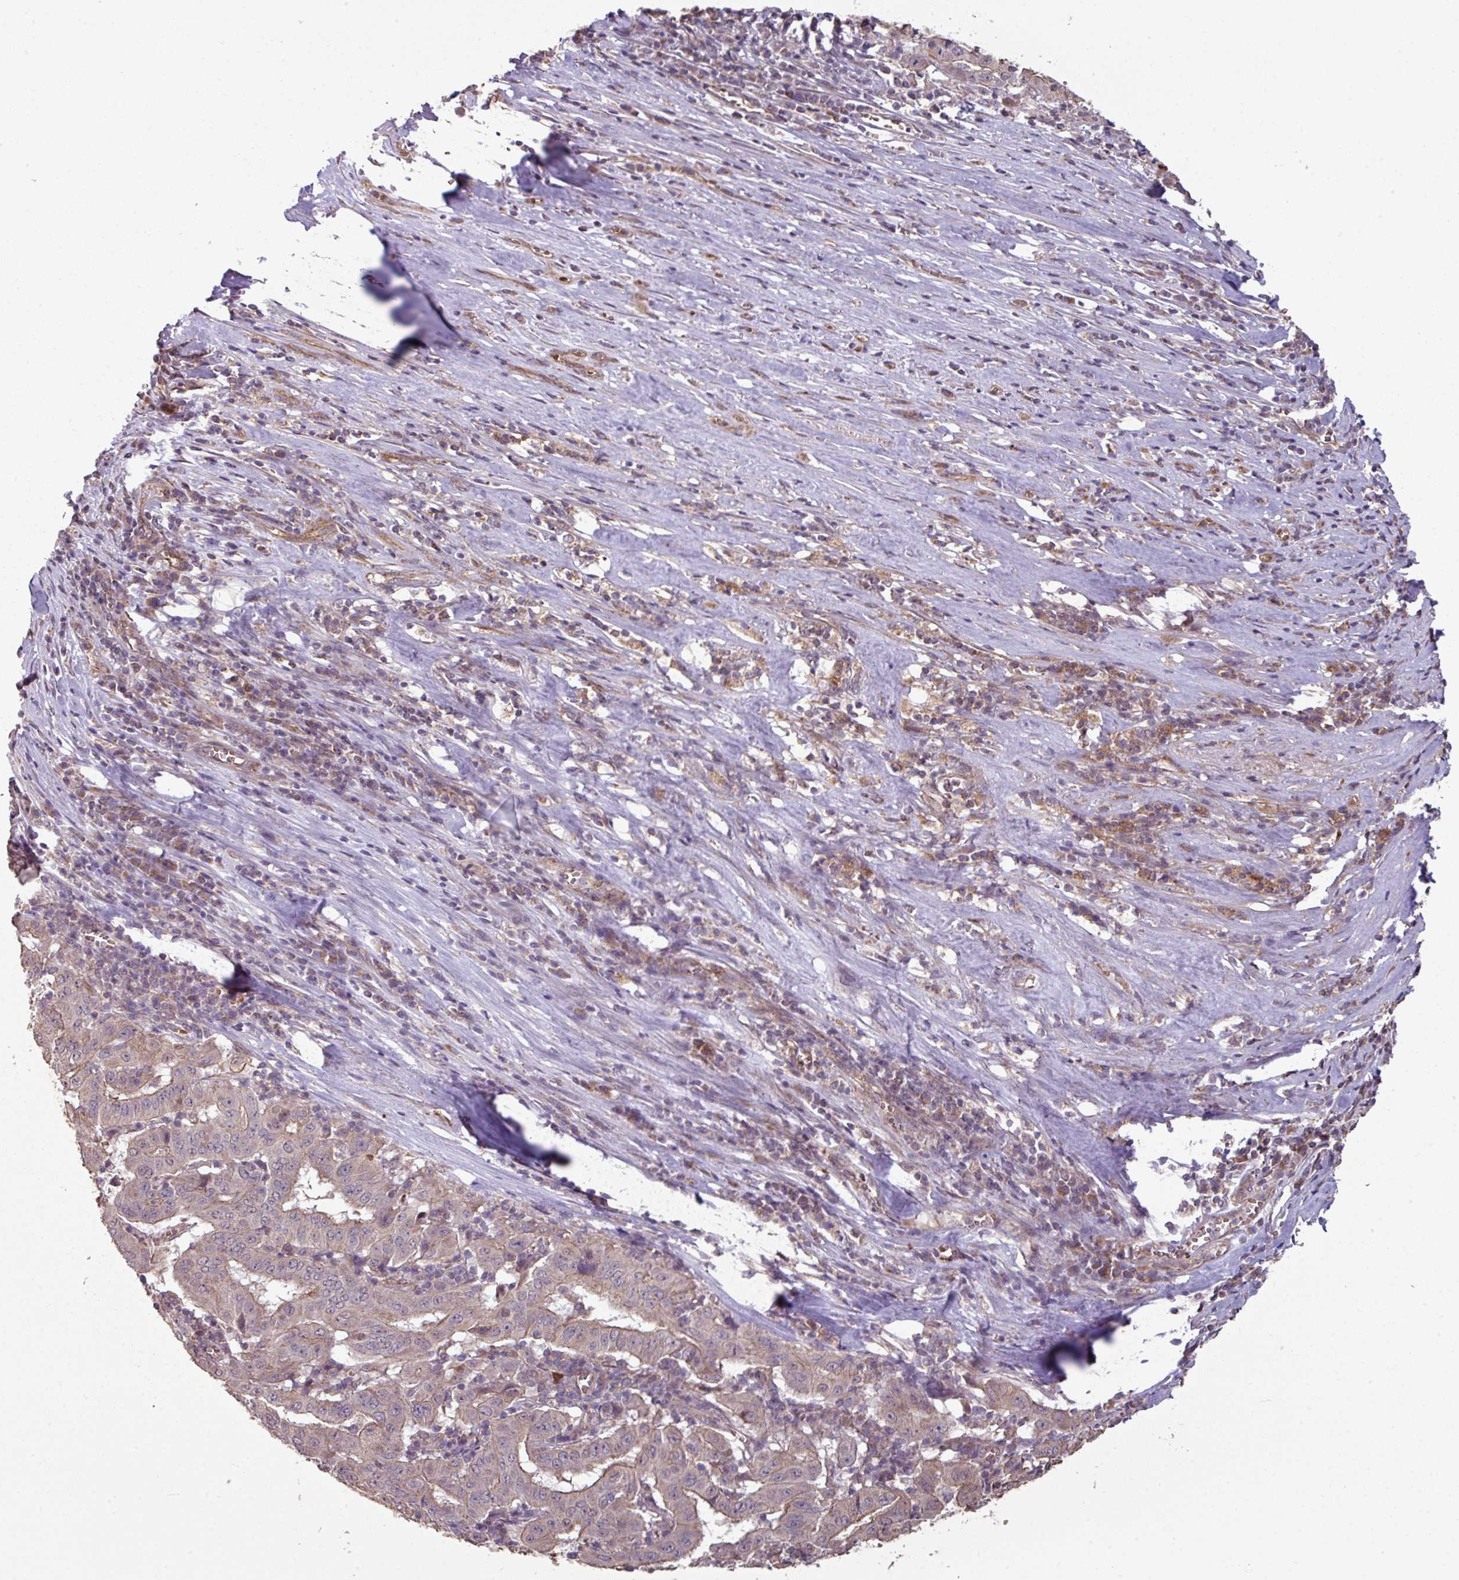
{"staining": {"intensity": "weak", "quantity": "<25%", "location": "cytoplasmic/membranous"}, "tissue": "pancreatic cancer", "cell_type": "Tumor cells", "image_type": "cancer", "snomed": [{"axis": "morphology", "description": "Adenocarcinoma, NOS"}, {"axis": "topography", "description": "Pancreas"}], "caption": "This is an IHC micrograph of pancreatic cancer (adenocarcinoma). There is no positivity in tumor cells.", "gene": "NHSL2", "patient": {"sex": "male", "age": 63}}